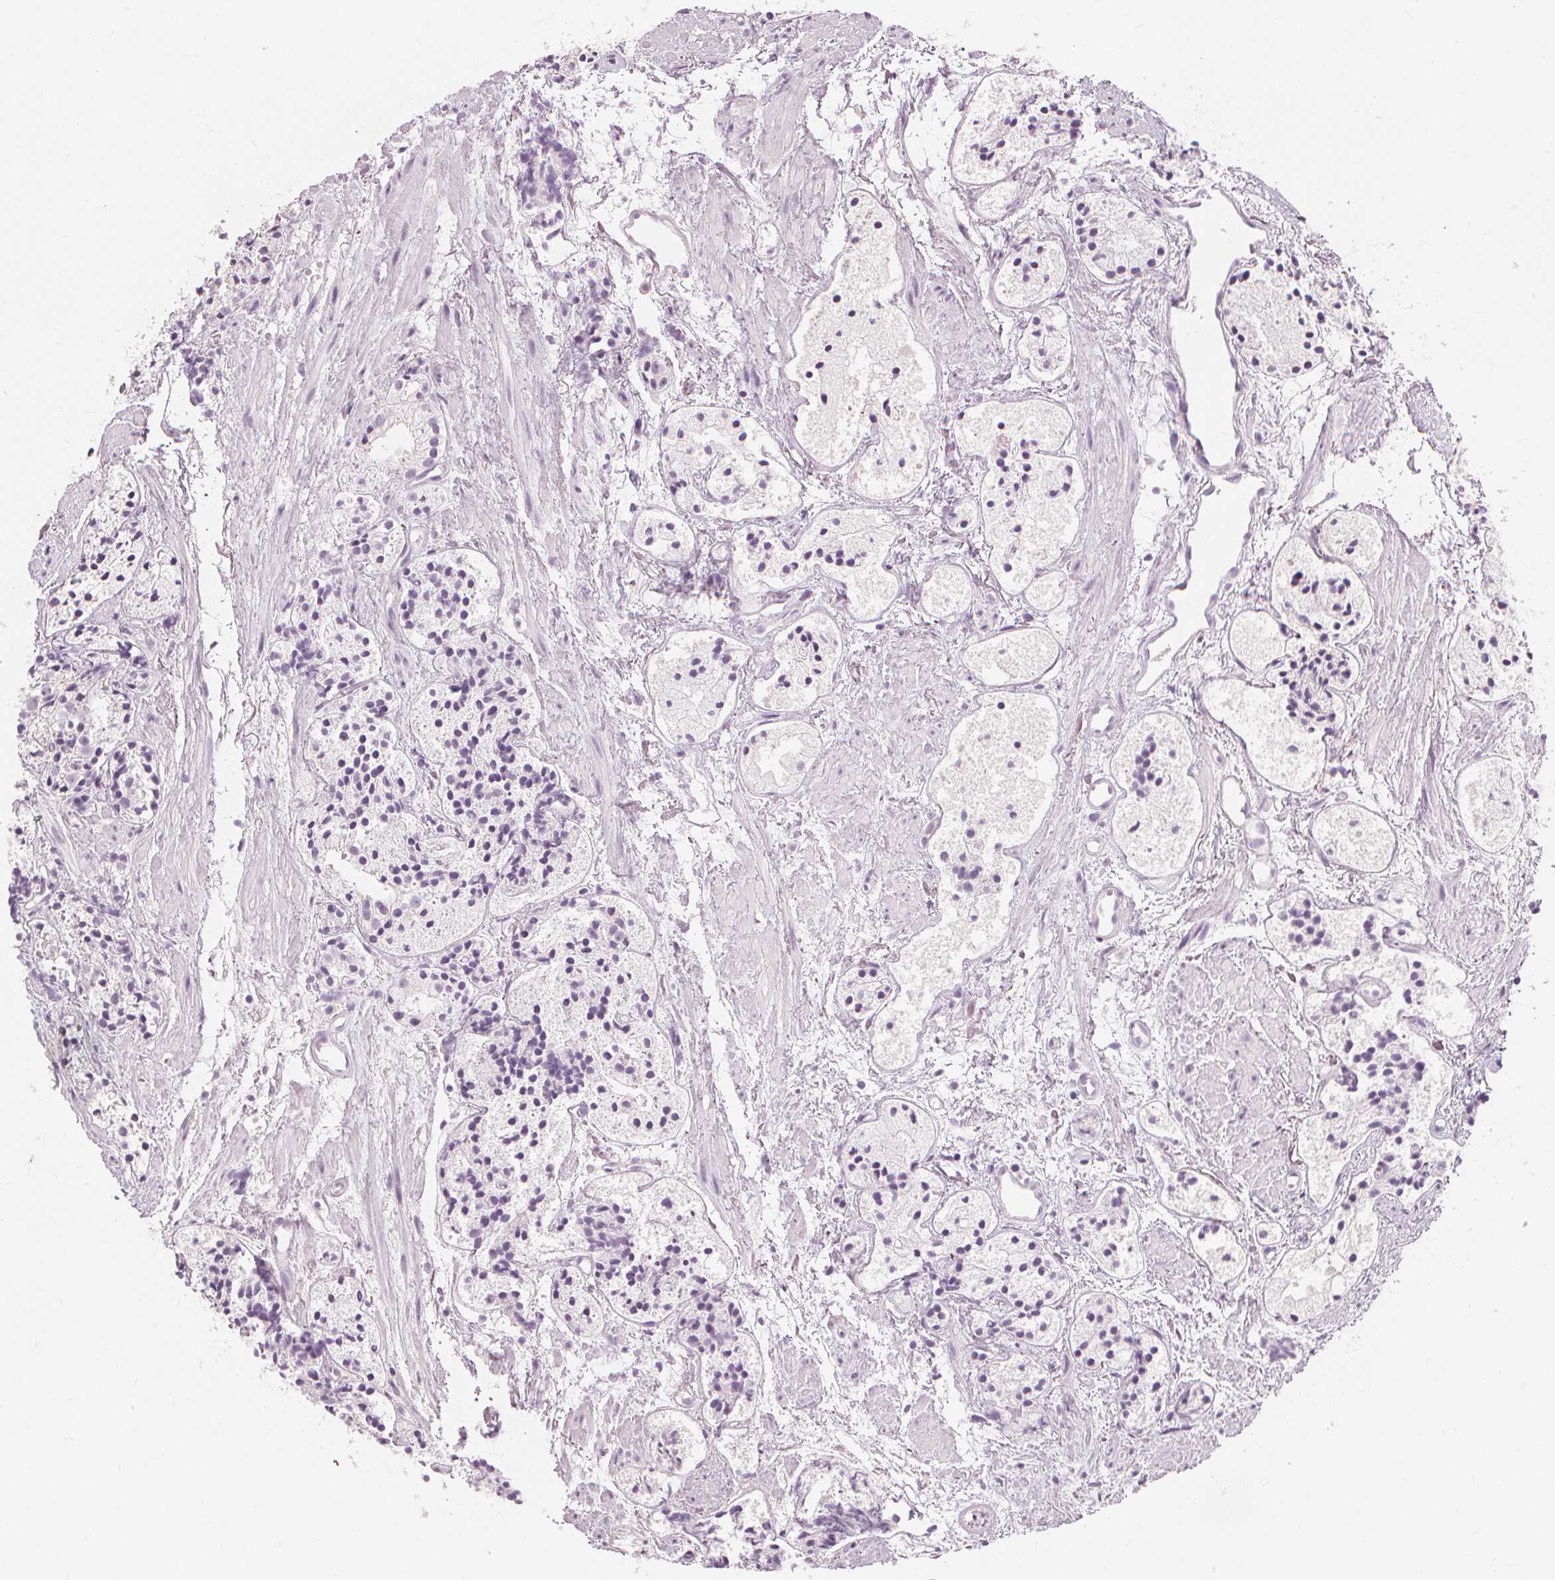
{"staining": {"intensity": "negative", "quantity": "none", "location": "none"}, "tissue": "prostate cancer", "cell_type": "Tumor cells", "image_type": "cancer", "snomed": [{"axis": "morphology", "description": "Adenocarcinoma, High grade"}, {"axis": "topography", "description": "Prostate"}], "caption": "Immunohistochemistry image of human prostate cancer stained for a protein (brown), which shows no staining in tumor cells.", "gene": "MUC12", "patient": {"sex": "male", "age": 85}}